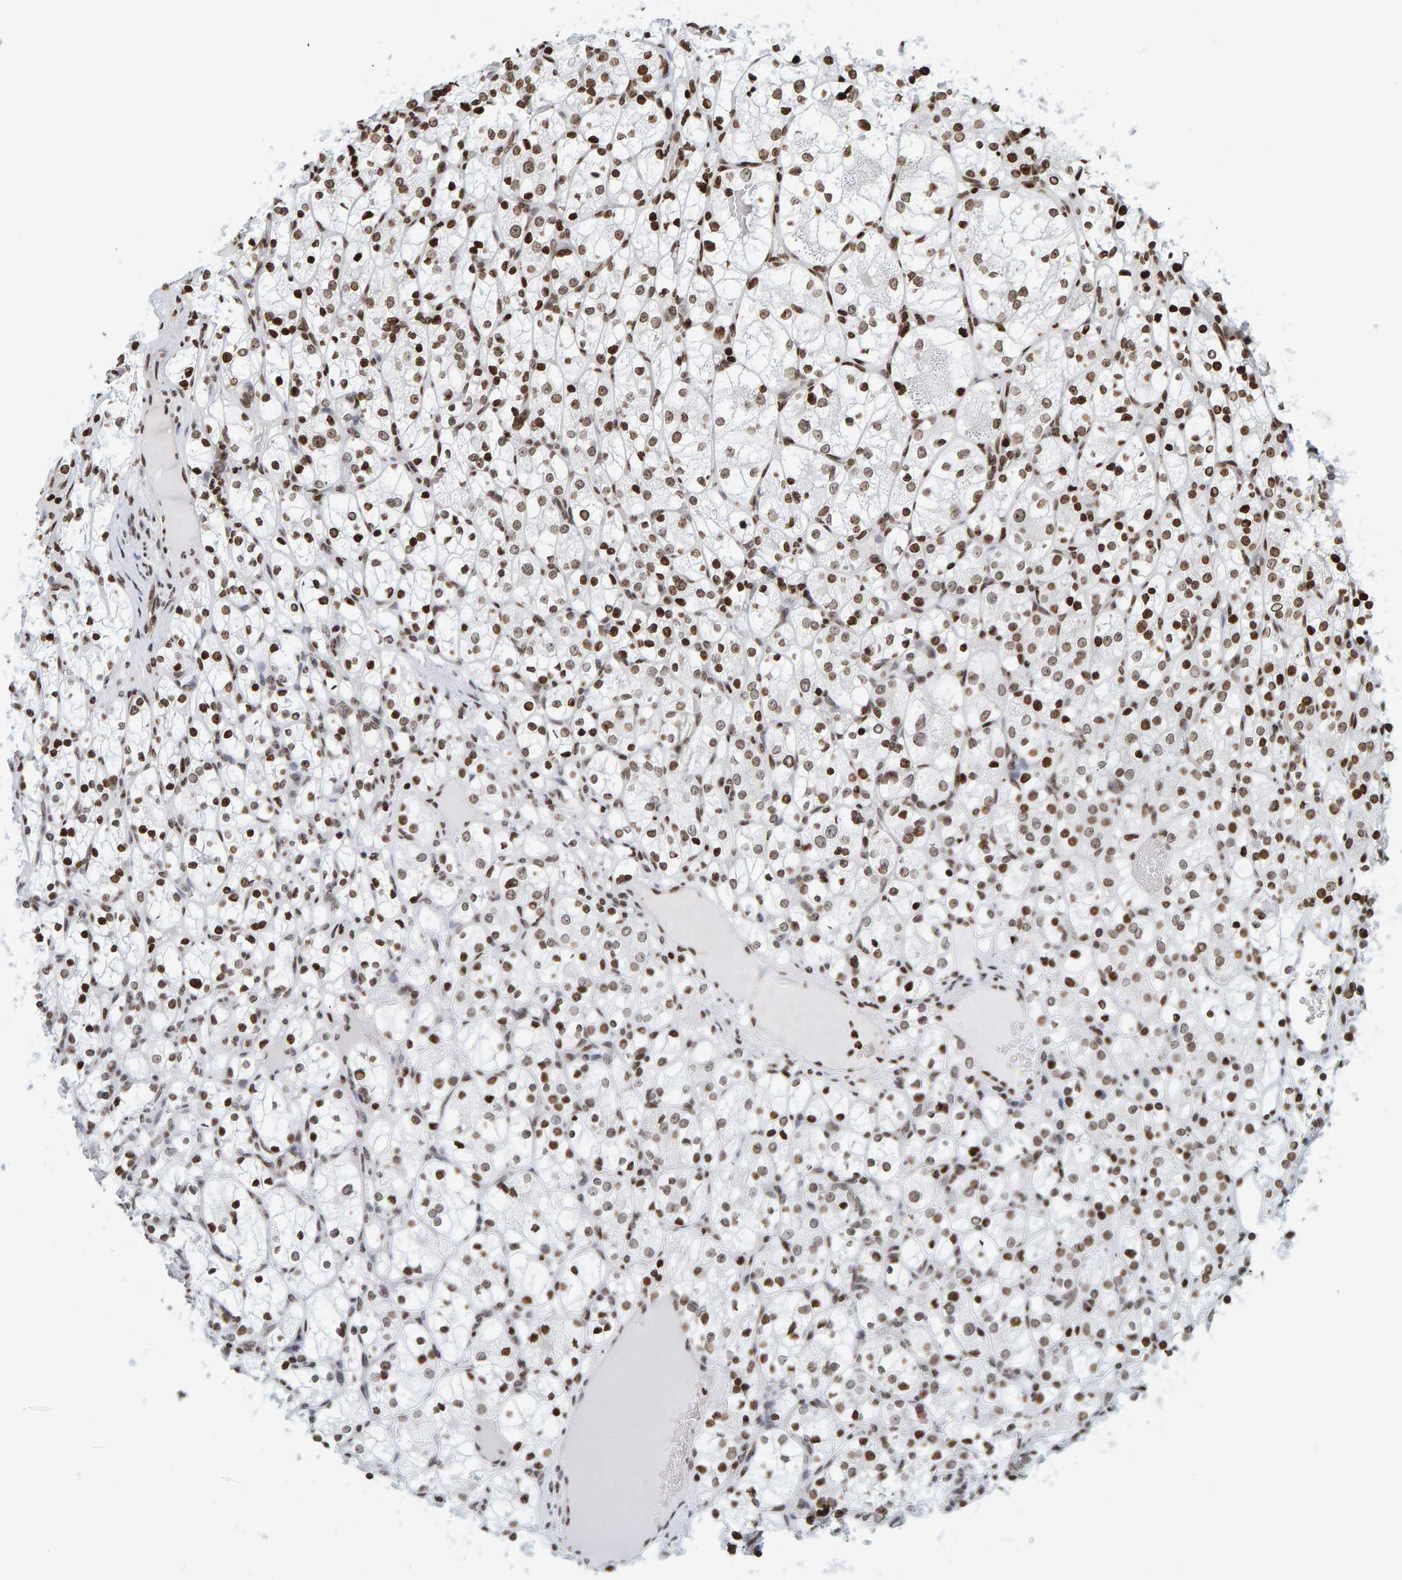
{"staining": {"intensity": "moderate", "quantity": ">75%", "location": "cytoplasmic/membranous,nuclear"}, "tissue": "renal cancer", "cell_type": "Tumor cells", "image_type": "cancer", "snomed": [{"axis": "morphology", "description": "Adenocarcinoma, NOS"}, {"axis": "topography", "description": "Kidney"}], "caption": "Renal adenocarcinoma tissue demonstrates moderate cytoplasmic/membranous and nuclear expression in approximately >75% of tumor cells", "gene": "BRF2", "patient": {"sex": "female", "age": 69}}